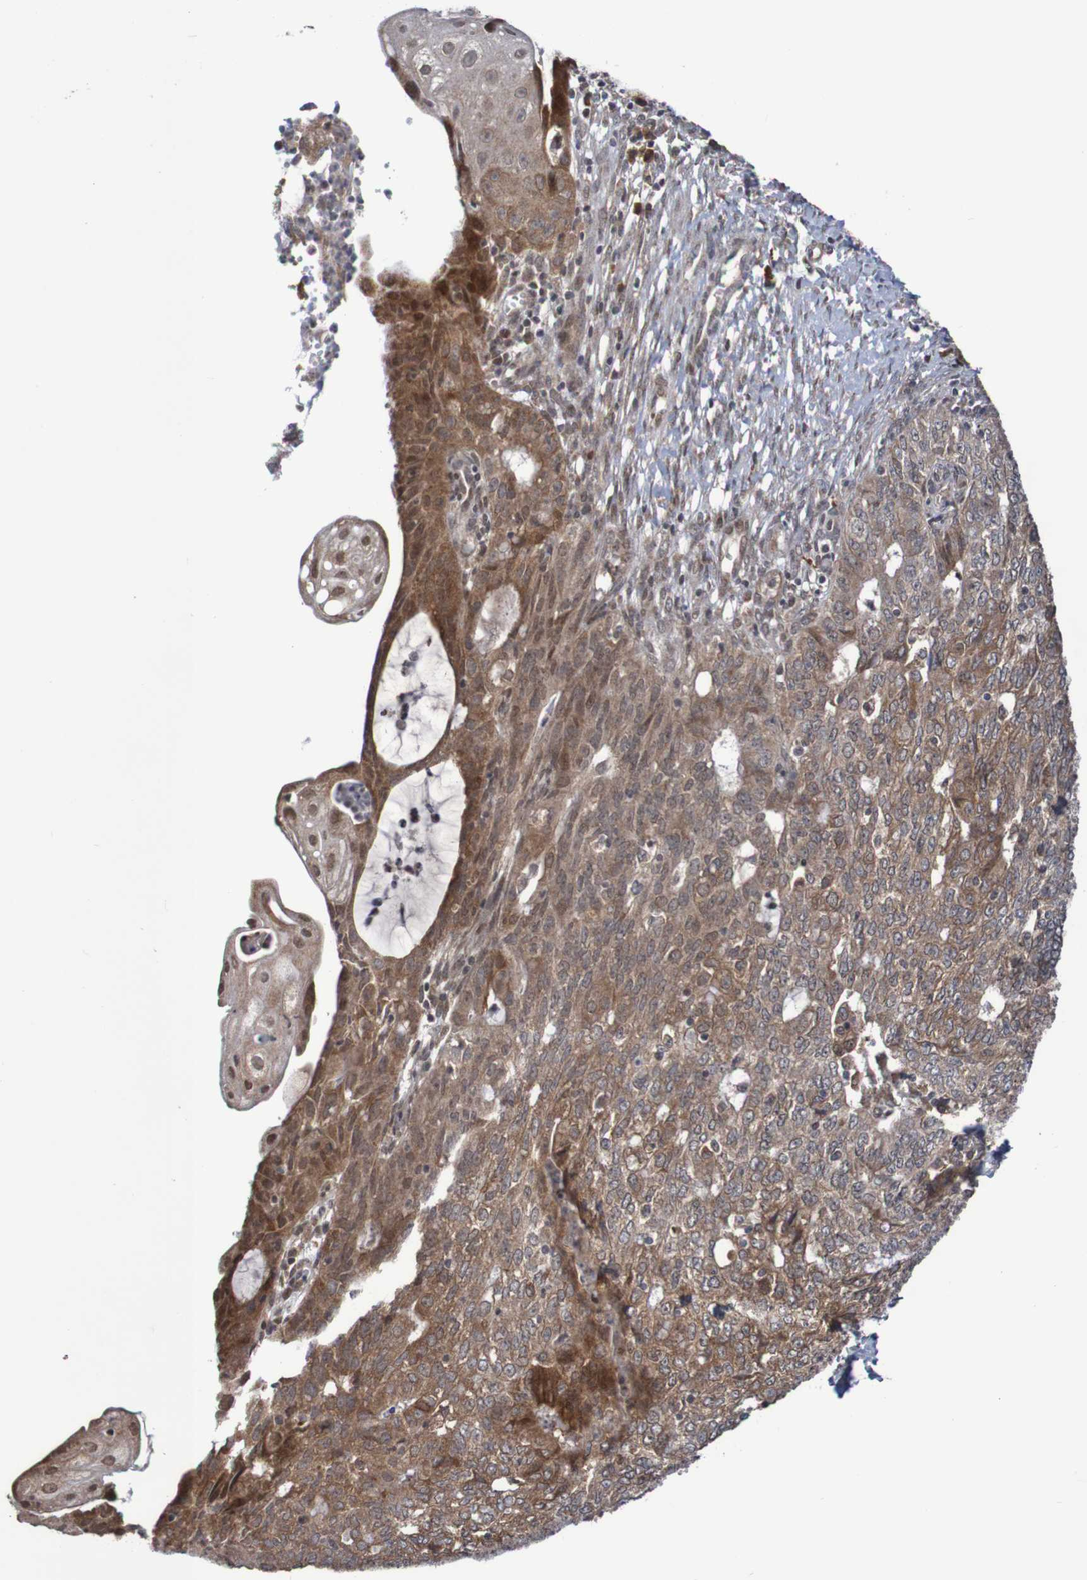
{"staining": {"intensity": "moderate", "quantity": ">75%", "location": "cytoplasmic/membranous"}, "tissue": "endometrial cancer", "cell_type": "Tumor cells", "image_type": "cancer", "snomed": [{"axis": "morphology", "description": "Adenocarcinoma, NOS"}, {"axis": "topography", "description": "Endometrium"}], "caption": "The immunohistochemical stain shows moderate cytoplasmic/membranous positivity in tumor cells of endometrial cancer tissue.", "gene": "ITLN1", "patient": {"sex": "female", "age": 32}}